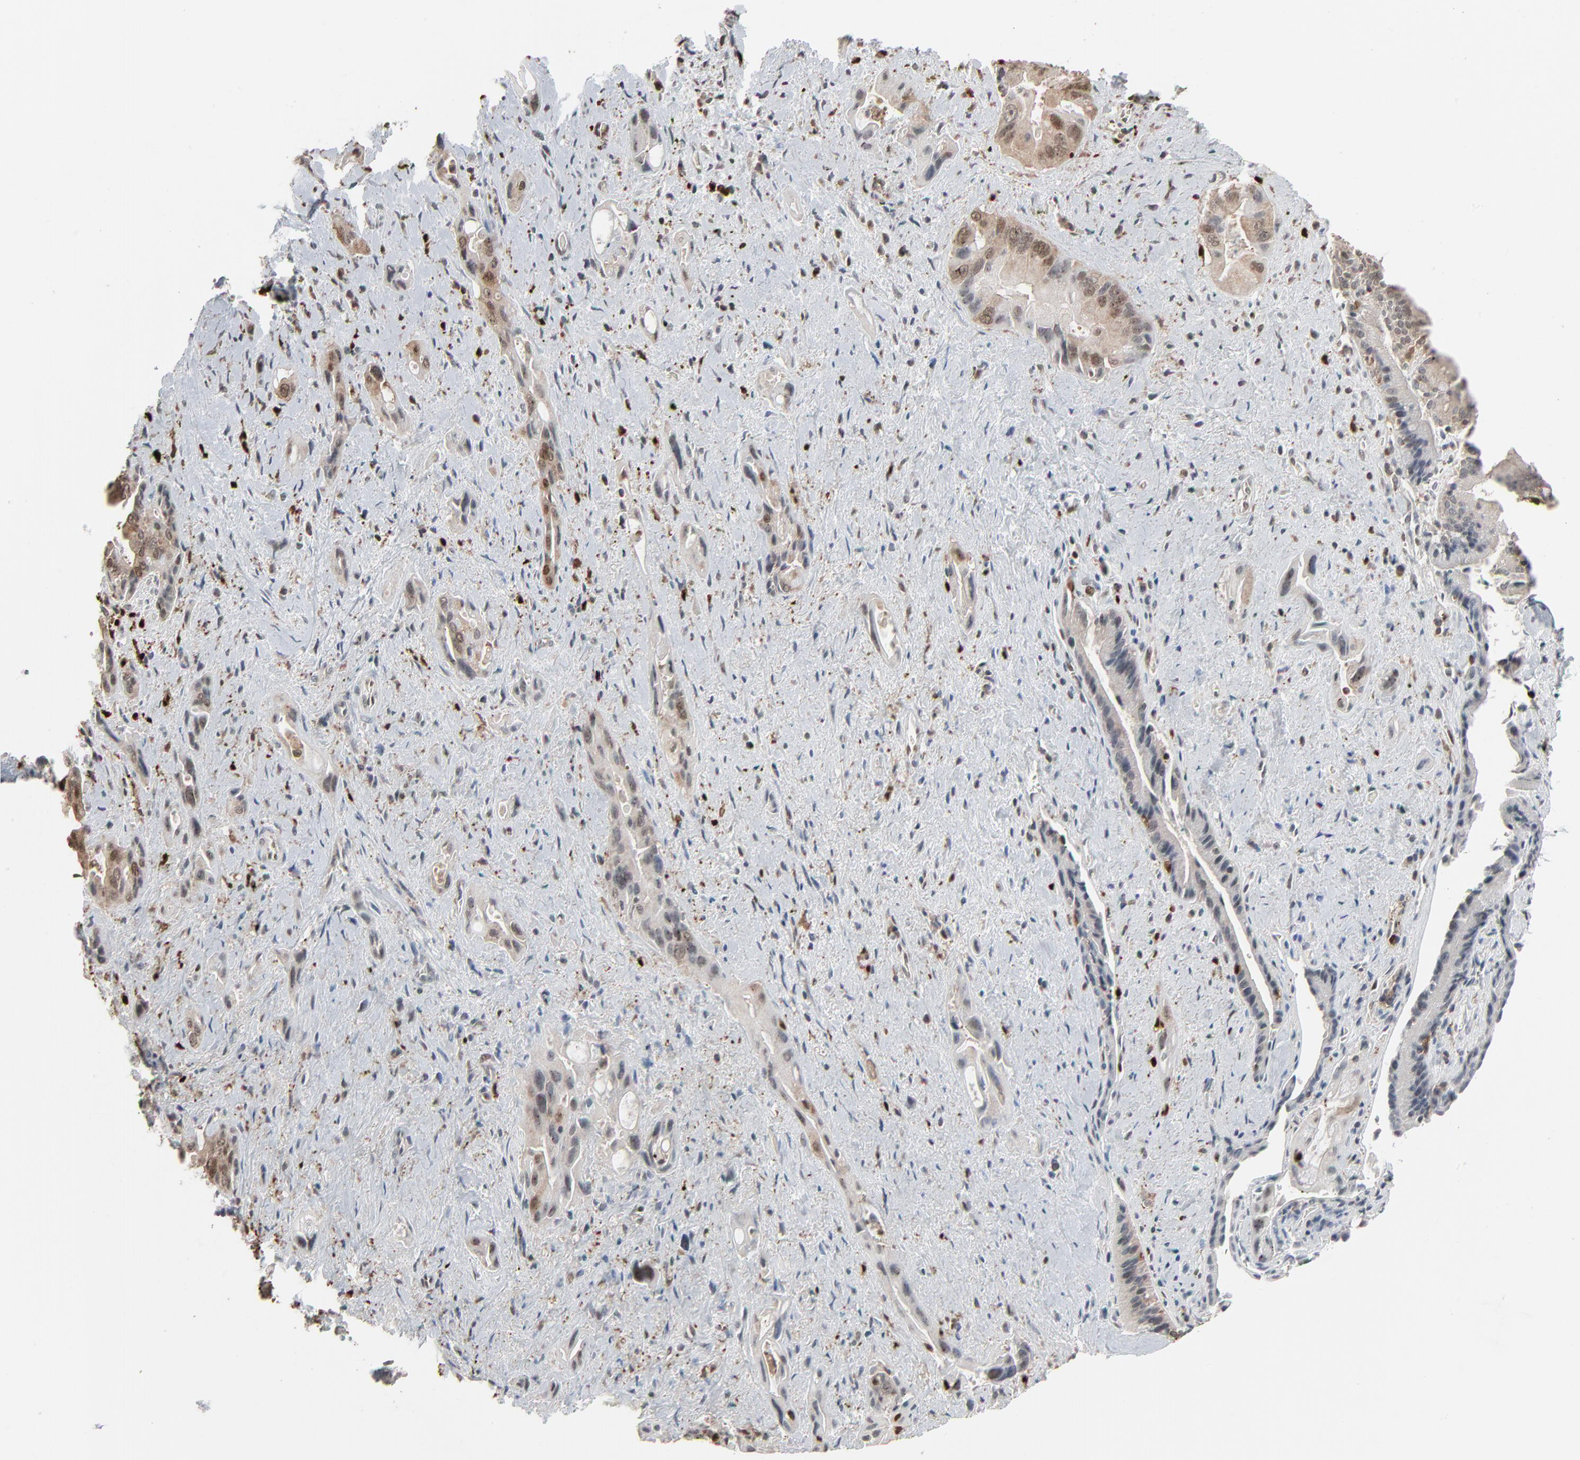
{"staining": {"intensity": "strong", "quantity": "25%-75%", "location": "cytoplasmic/membranous,nuclear"}, "tissue": "pancreatic cancer", "cell_type": "Tumor cells", "image_type": "cancer", "snomed": [{"axis": "morphology", "description": "Adenocarcinoma, NOS"}, {"axis": "topography", "description": "Pancreas"}], "caption": "Pancreatic cancer (adenocarcinoma) stained with DAB immunohistochemistry (IHC) shows high levels of strong cytoplasmic/membranous and nuclear expression in approximately 25%-75% of tumor cells.", "gene": "DOCK8", "patient": {"sex": "male", "age": 77}}